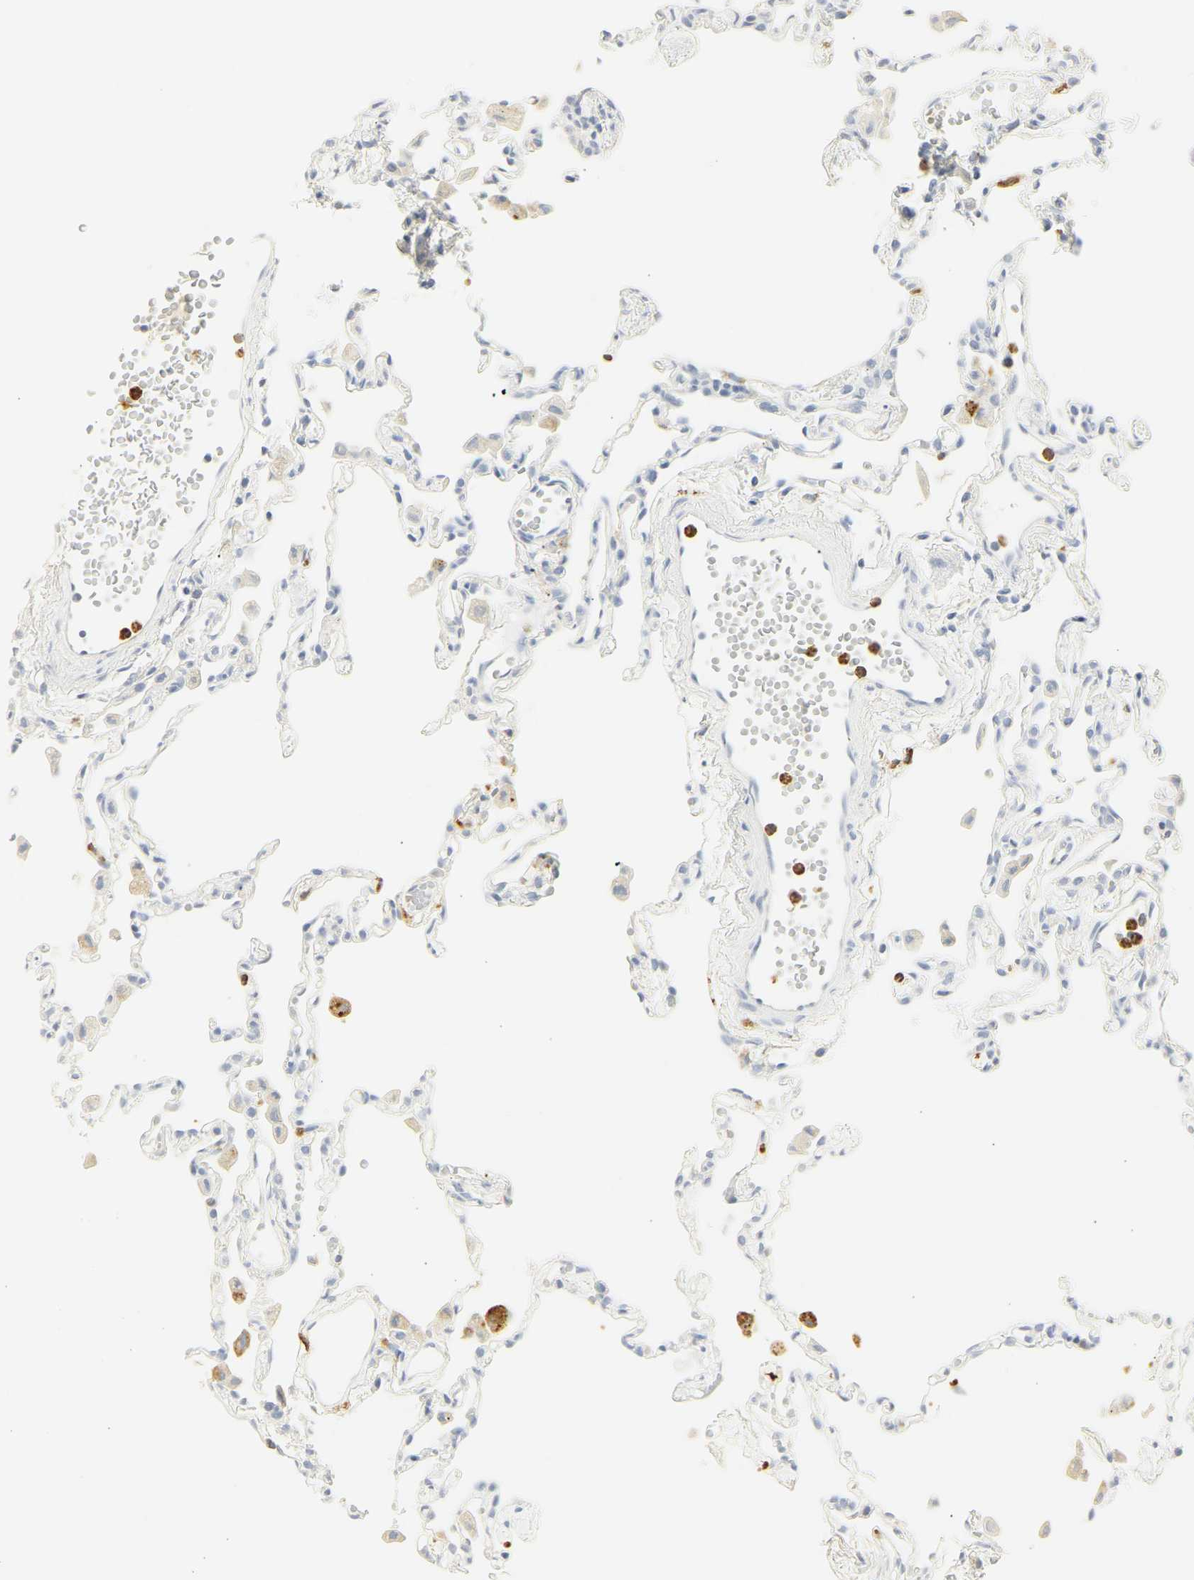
{"staining": {"intensity": "negative", "quantity": "none", "location": "none"}, "tissue": "lung", "cell_type": "Alveolar cells", "image_type": "normal", "snomed": [{"axis": "morphology", "description": "Normal tissue, NOS"}, {"axis": "topography", "description": "Lung"}], "caption": "High magnification brightfield microscopy of benign lung stained with DAB (3,3'-diaminobenzidine) (brown) and counterstained with hematoxylin (blue): alveolar cells show no significant positivity.", "gene": "MPO", "patient": {"sex": "female", "age": 49}}